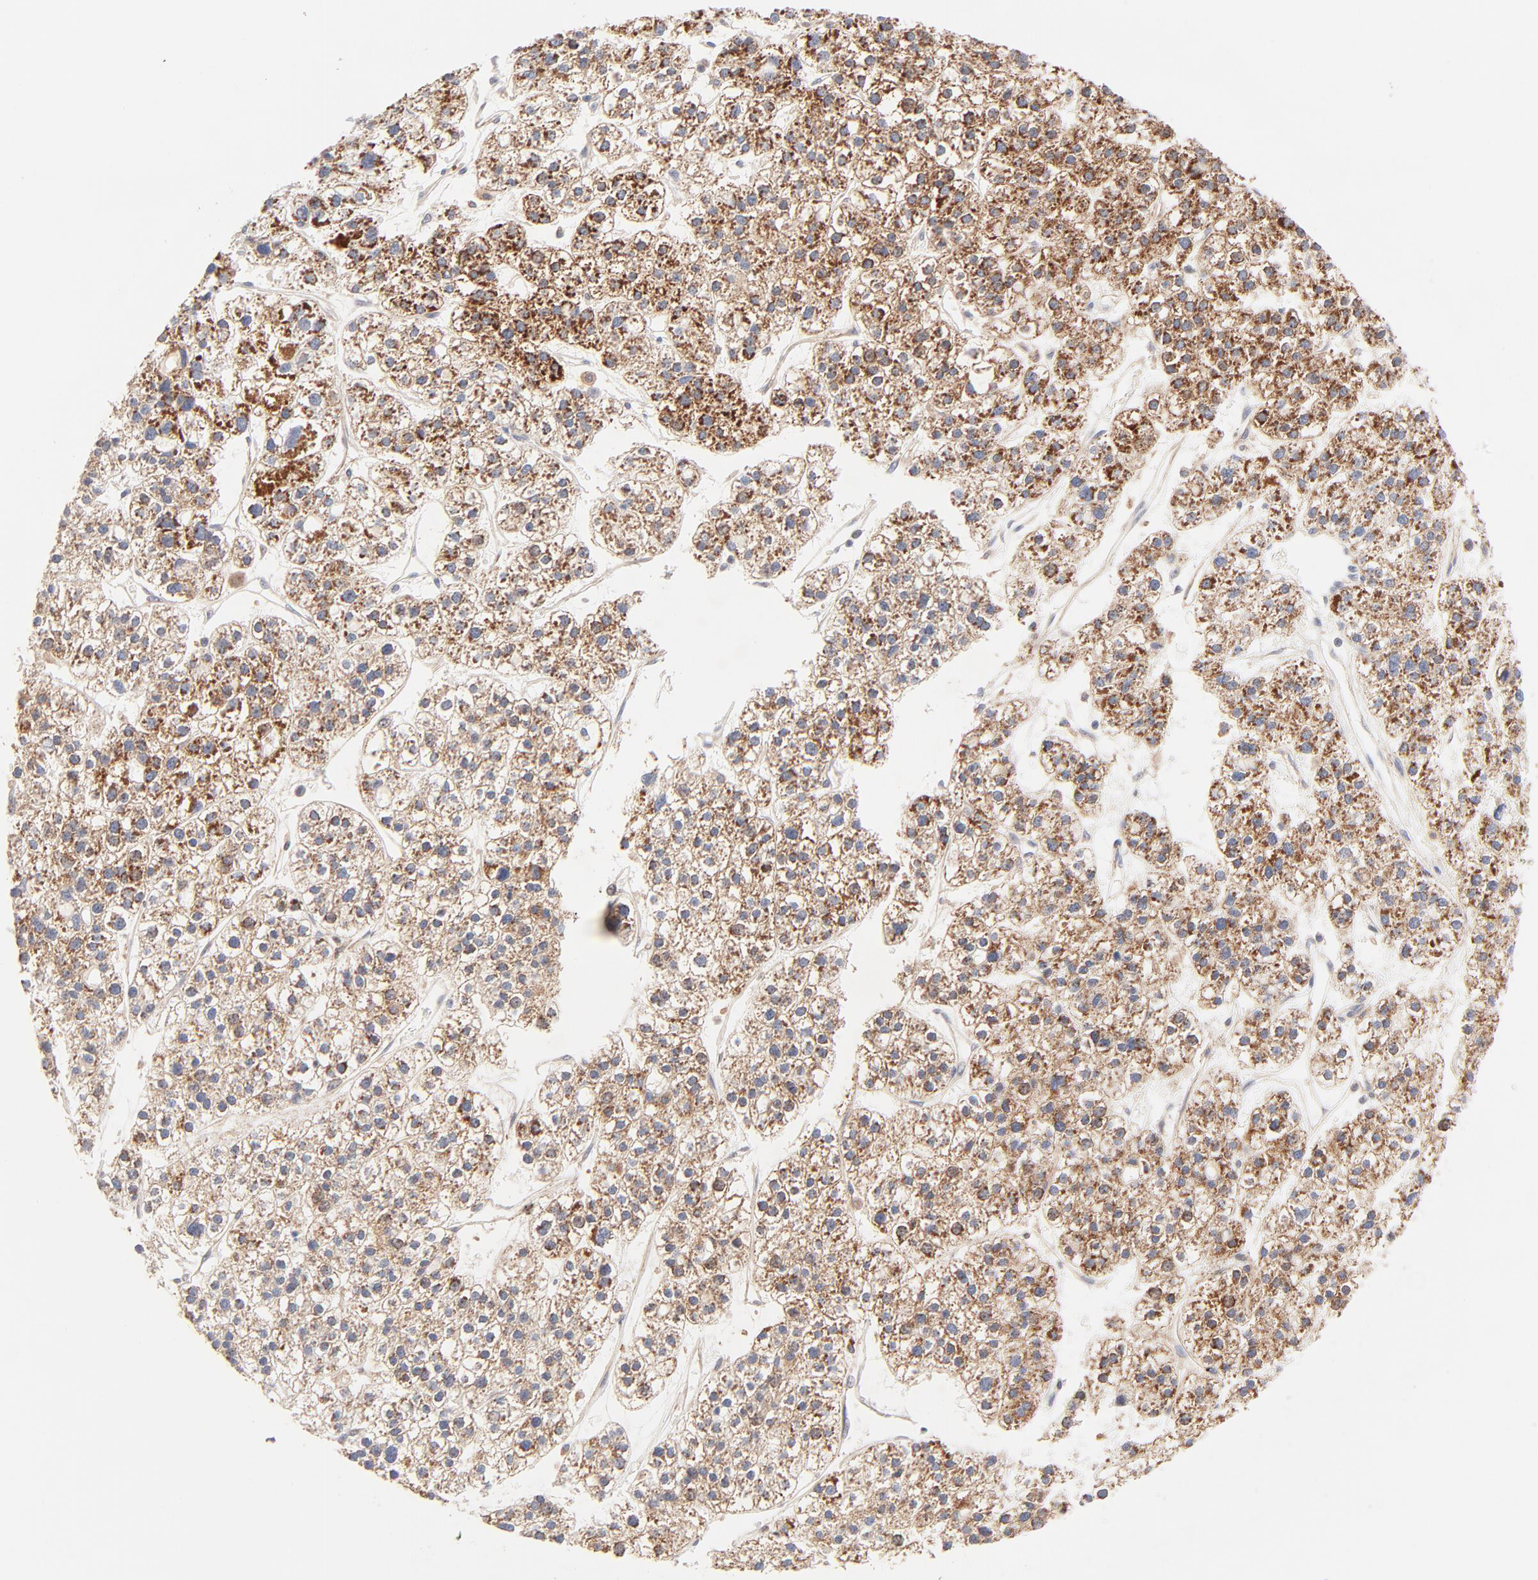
{"staining": {"intensity": "strong", "quantity": ">75%", "location": "cytoplasmic/membranous"}, "tissue": "liver cancer", "cell_type": "Tumor cells", "image_type": "cancer", "snomed": [{"axis": "morphology", "description": "Carcinoma, Hepatocellular, NOS"}, {"axis": "topography", "description": "Liver"}], "caption": "Liver cancer stained with a protein marker reveals strong staining in tumor cells.", "gene": "CSPG4", "patient": {"sex": "female", "age": 85}}